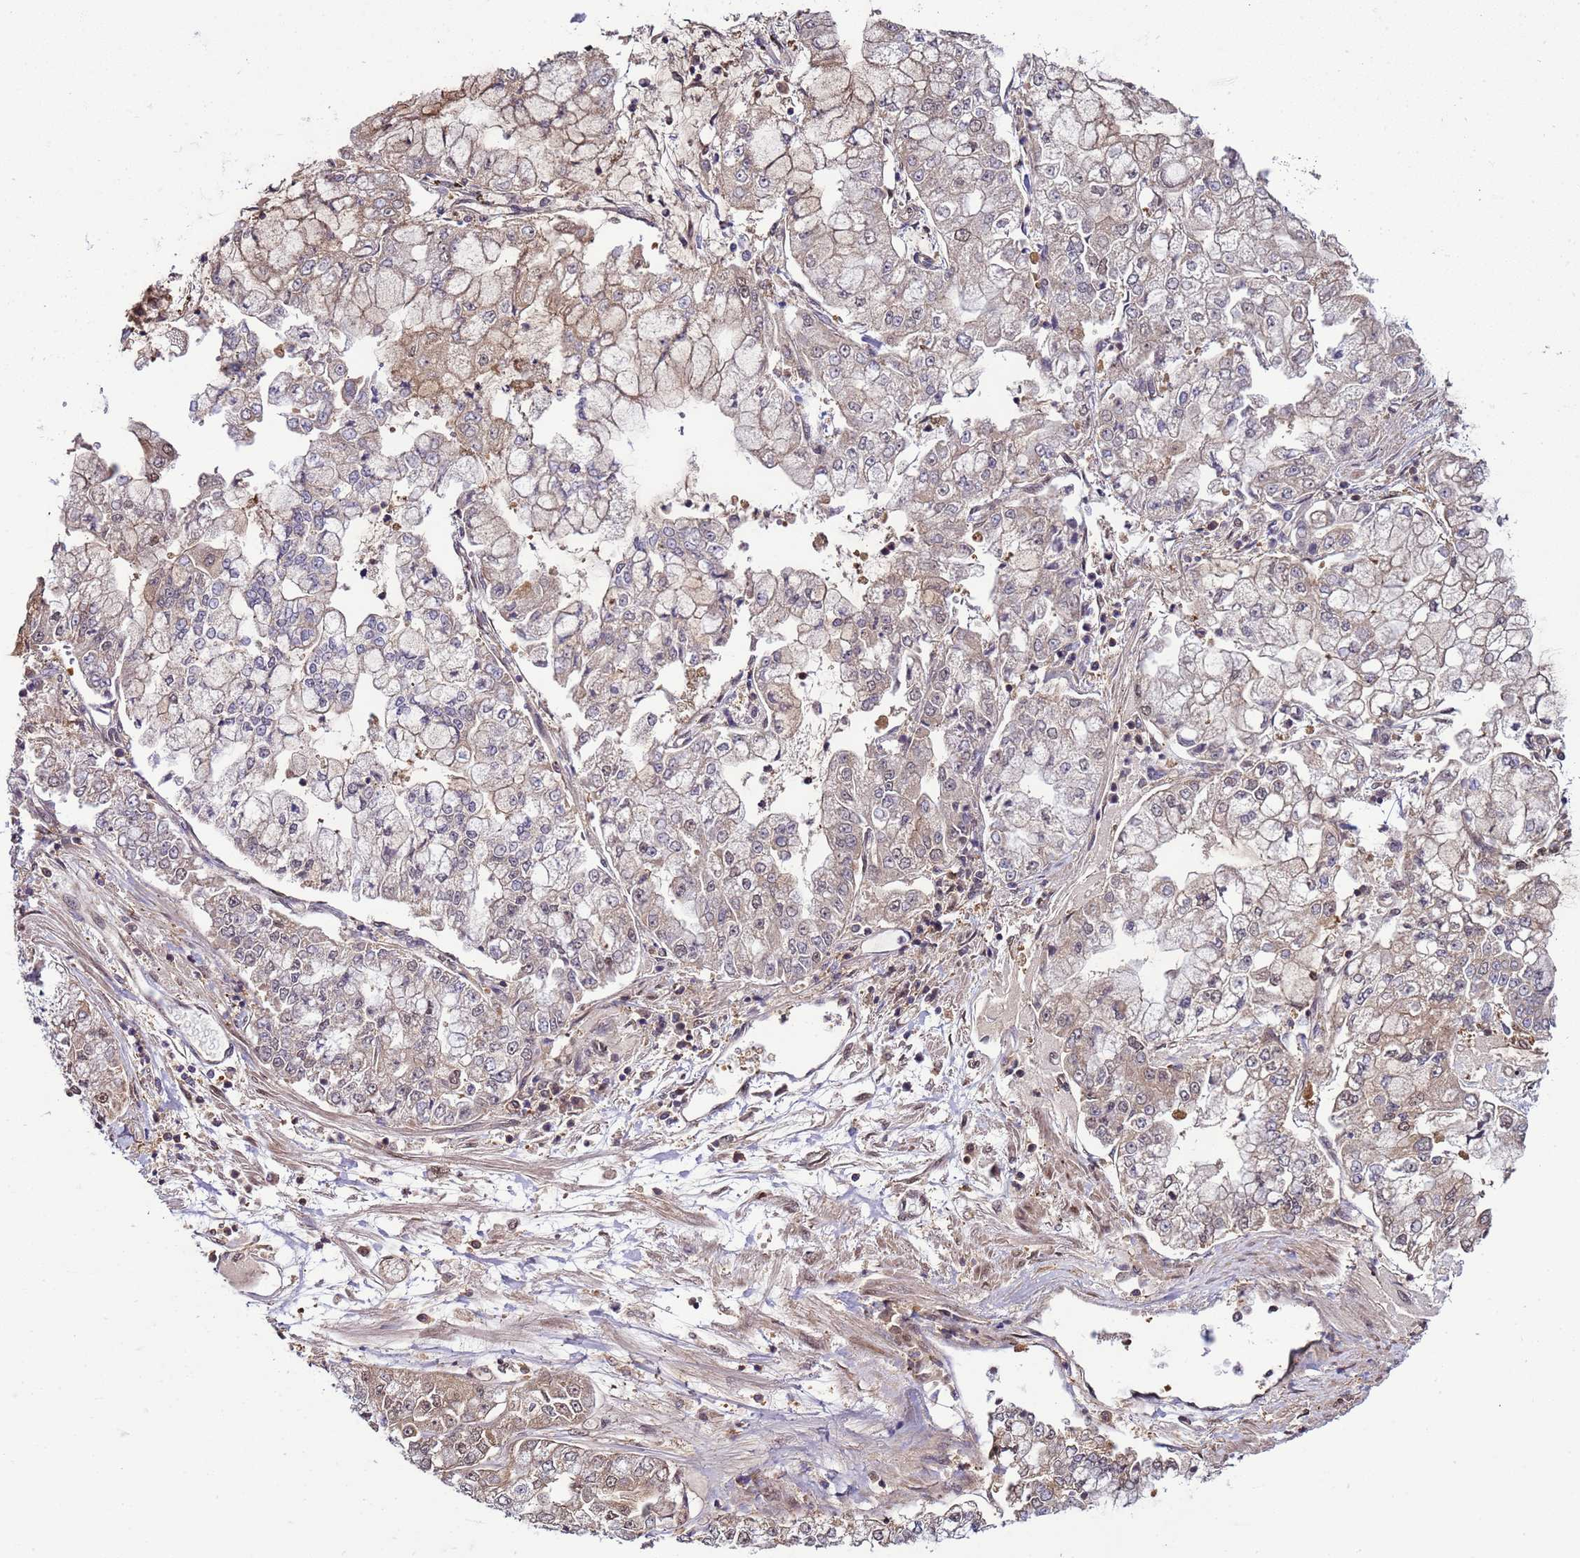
{"staining": {"intensity": "weak", "quantity": "25%-75%", "location": "cytoplasmic/membranous,nuclear"}, "tissue": "stomach cancer", "cell_type": "Tumor cells", "image_type": "cancer", "snomed": [{"axis": "morphology", "description": "Adenocarcinoma, NOS"}, {"axis": "topography", "description": "Stomach"}], "caption": "Immunohistochemistry (IHC) (DAB) staining of human stomach adenocarcinoma displays weak cytoplasmic/membranous and nuclear protein expression in approximately 25%-75% of tumor cells.", "gene": "GEN1", "patient": {"sex": "male", "age": 76}}